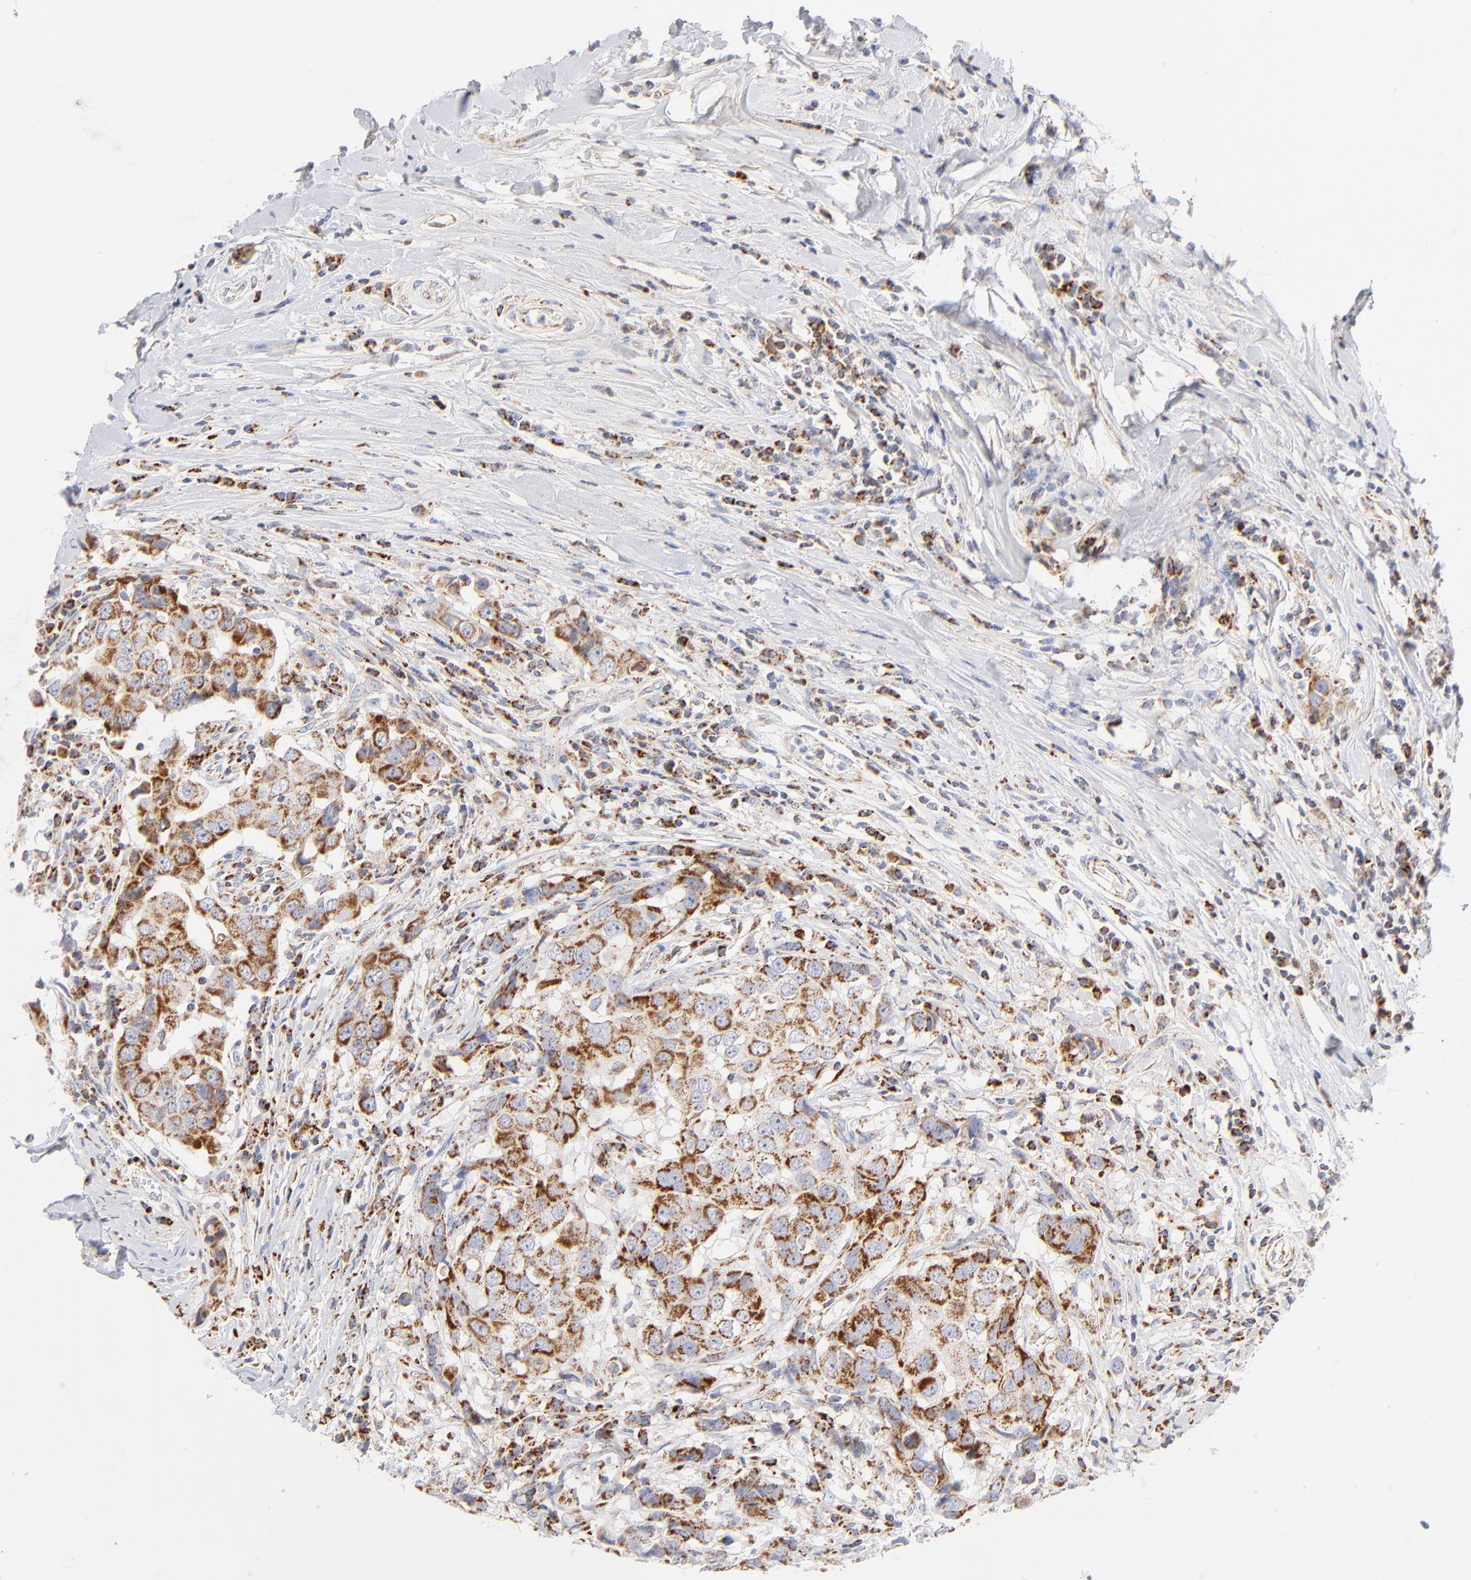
{"staining": {"intensity": "moderate", "quantity": ">75%", "location": "cytoplasmic/membranous"}, "tissue": "breast cancer", "cell_type": "Tumor cells", "image_type": "cancer", "snomed": [{"axis": "morphology", "description": "Duct carcinoma"}, {"axis": "topography", "description": "Breast"}], "caption": "Immunohistochemical staining of human breast cancer reveals moderate cytoplasmic/membranous protein expression in about >75% of tumor cells. Nuclei are stained in blue.", "gene": "DLAT", "patient": {"sex": "female", "age": 27}}